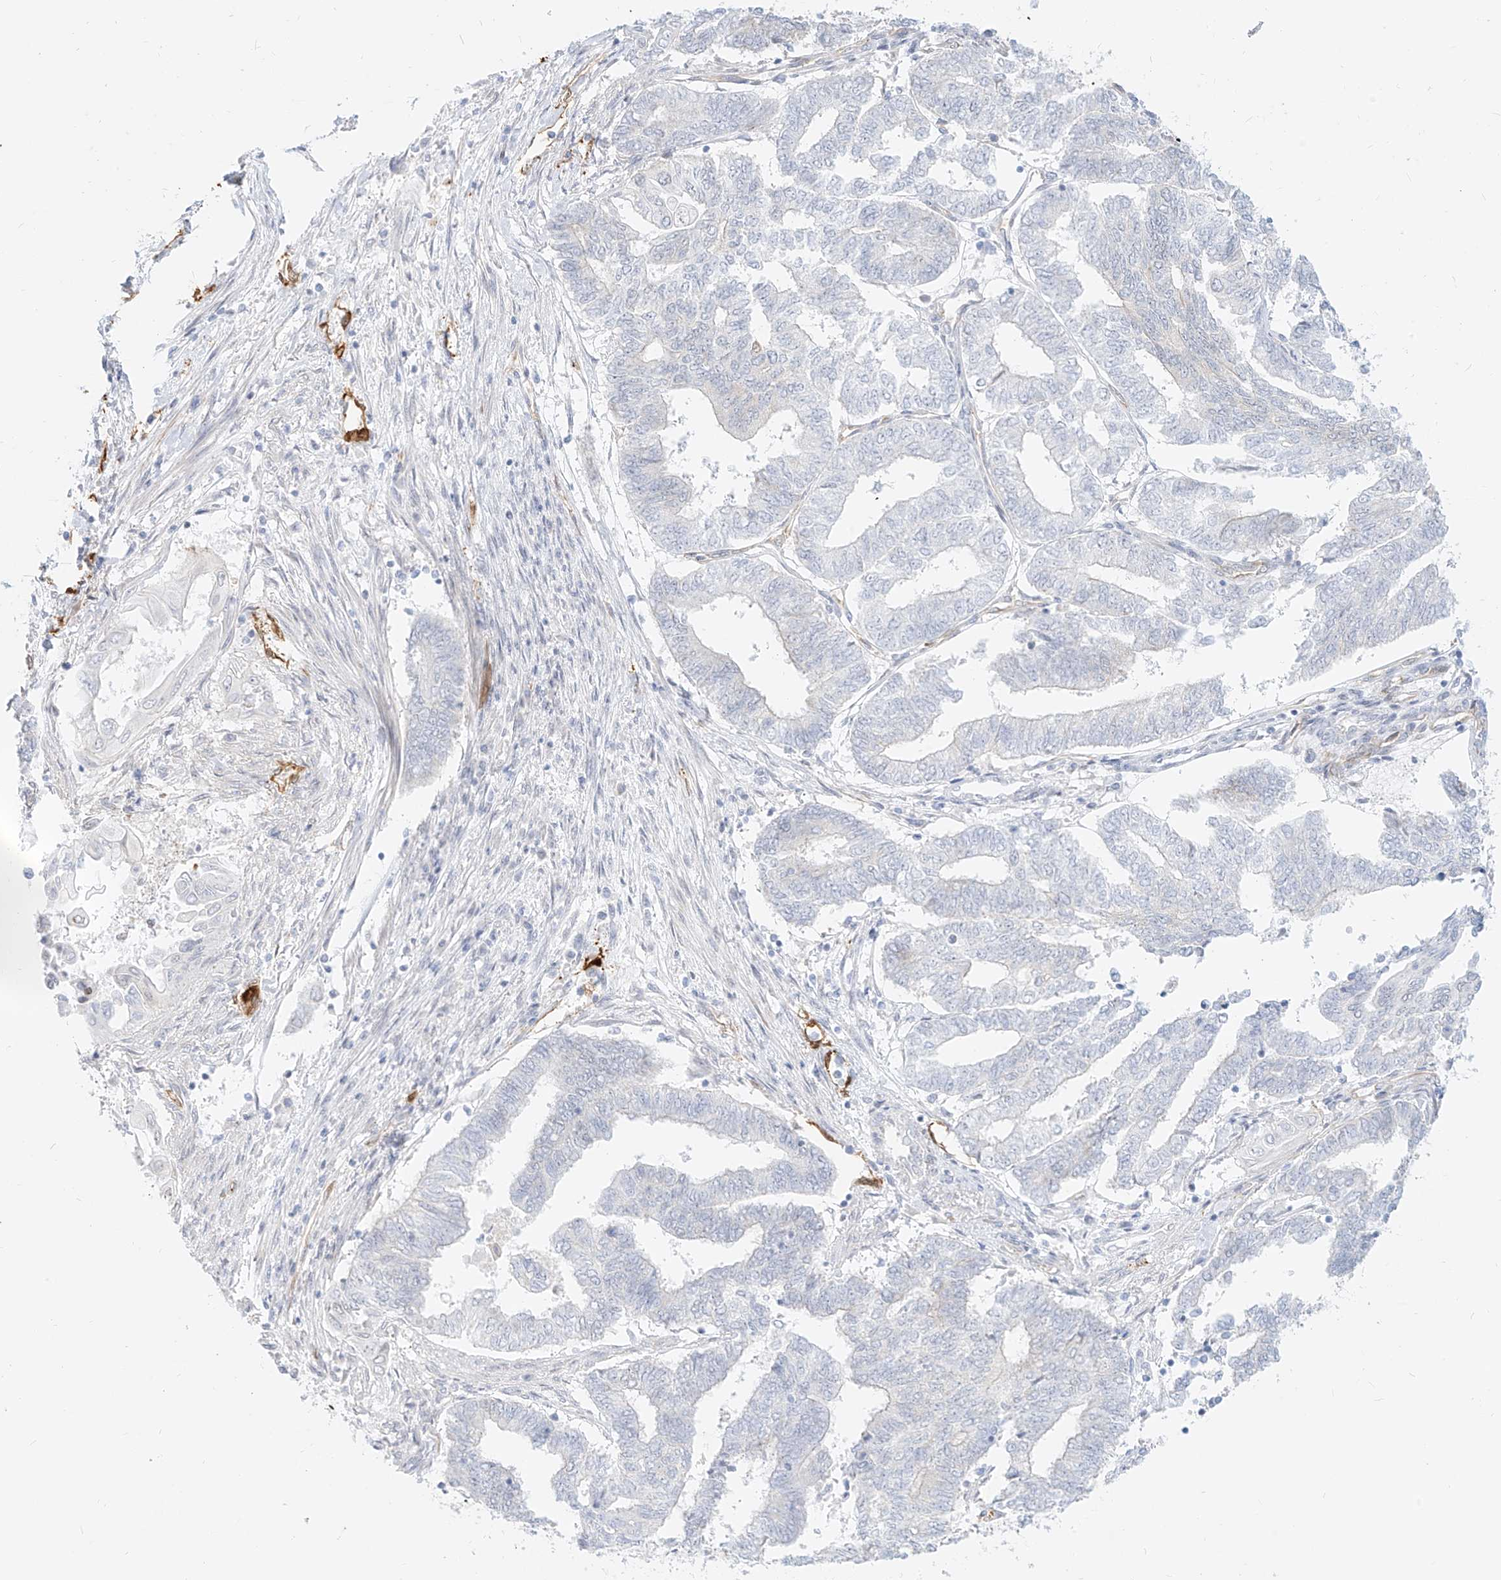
{"staining": {"intensity": "negative", "quantity": "none", "location": "none"}, "tissue": "endometrial cancer", "cell_type": "Tumor cells", "image_type": "cancer", "snomed": [{"axis": "morphology", "description": "Adenocarcinoma, NOS"}, {"axis": "topography", "description": "Uterus"}, {"axis": "topography", "description": "Endometrium"}], "caption": "Immunohistochemistry (IHC) of human endometrial cancer (adenocarcinoma) exhibits no positivity in tumor cells.", "gene": "NHSL1", "patient": {"sex": "female", "age": 70}}